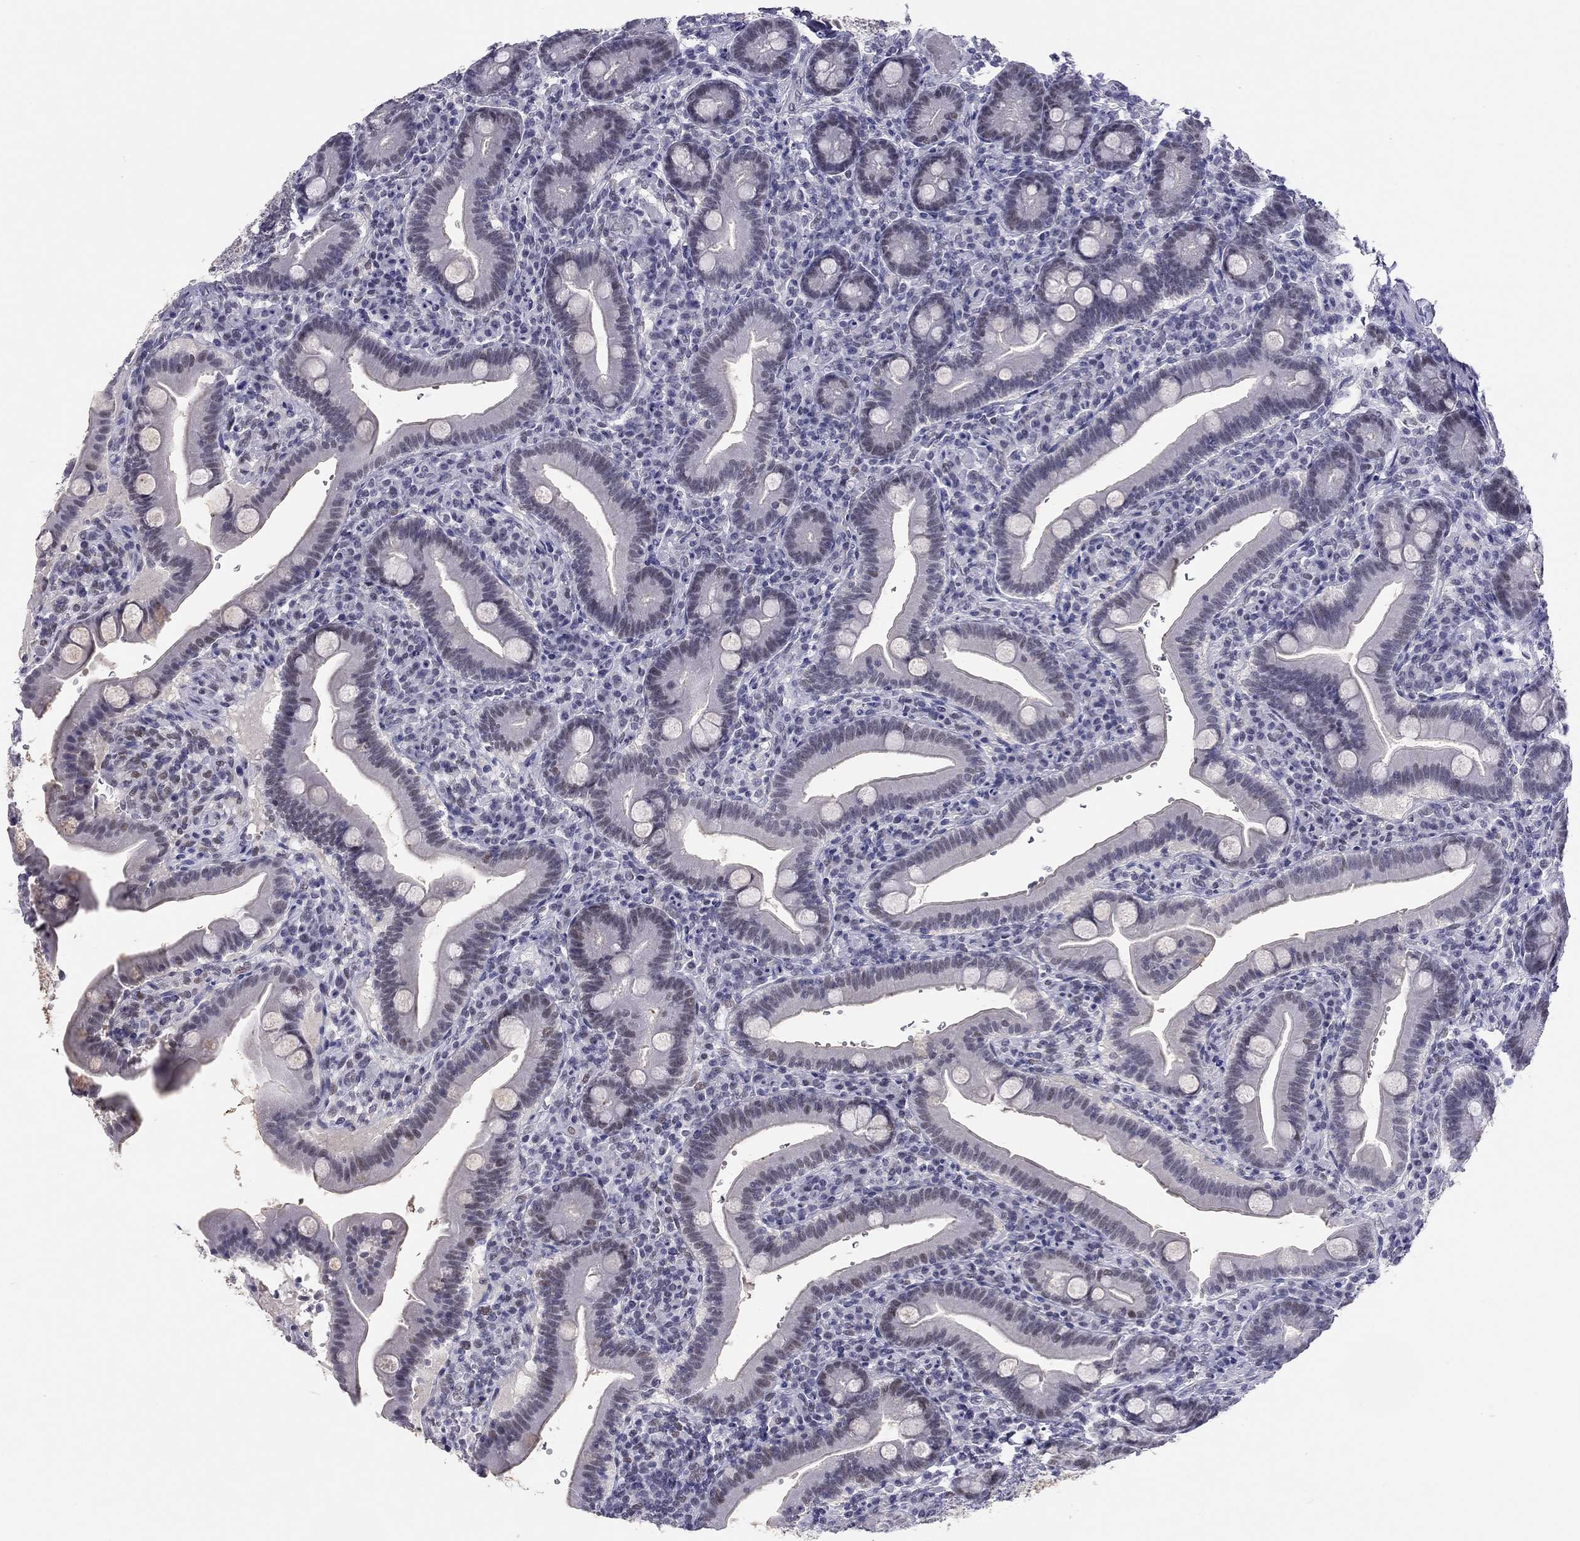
{"staining": {"intensity": "weak", "quantity": "<25%", "location": "nuclear"}, "tissue": "small intestine", "cell_type": "Glandular cells", "image_type": "normal", "snomed": [{"axis": "morphology", "description": "Normal tissue, NOS"}, {"axis": "topography", "description": "Small intestine"}], "caption": "This is a photomicrograph of immunohistochemistry (IHC) staining of normal small intestine, which shows no expression in glandular cells.", "gene": "DOT1L", "patient": {"sex": "male", "age": 66}}